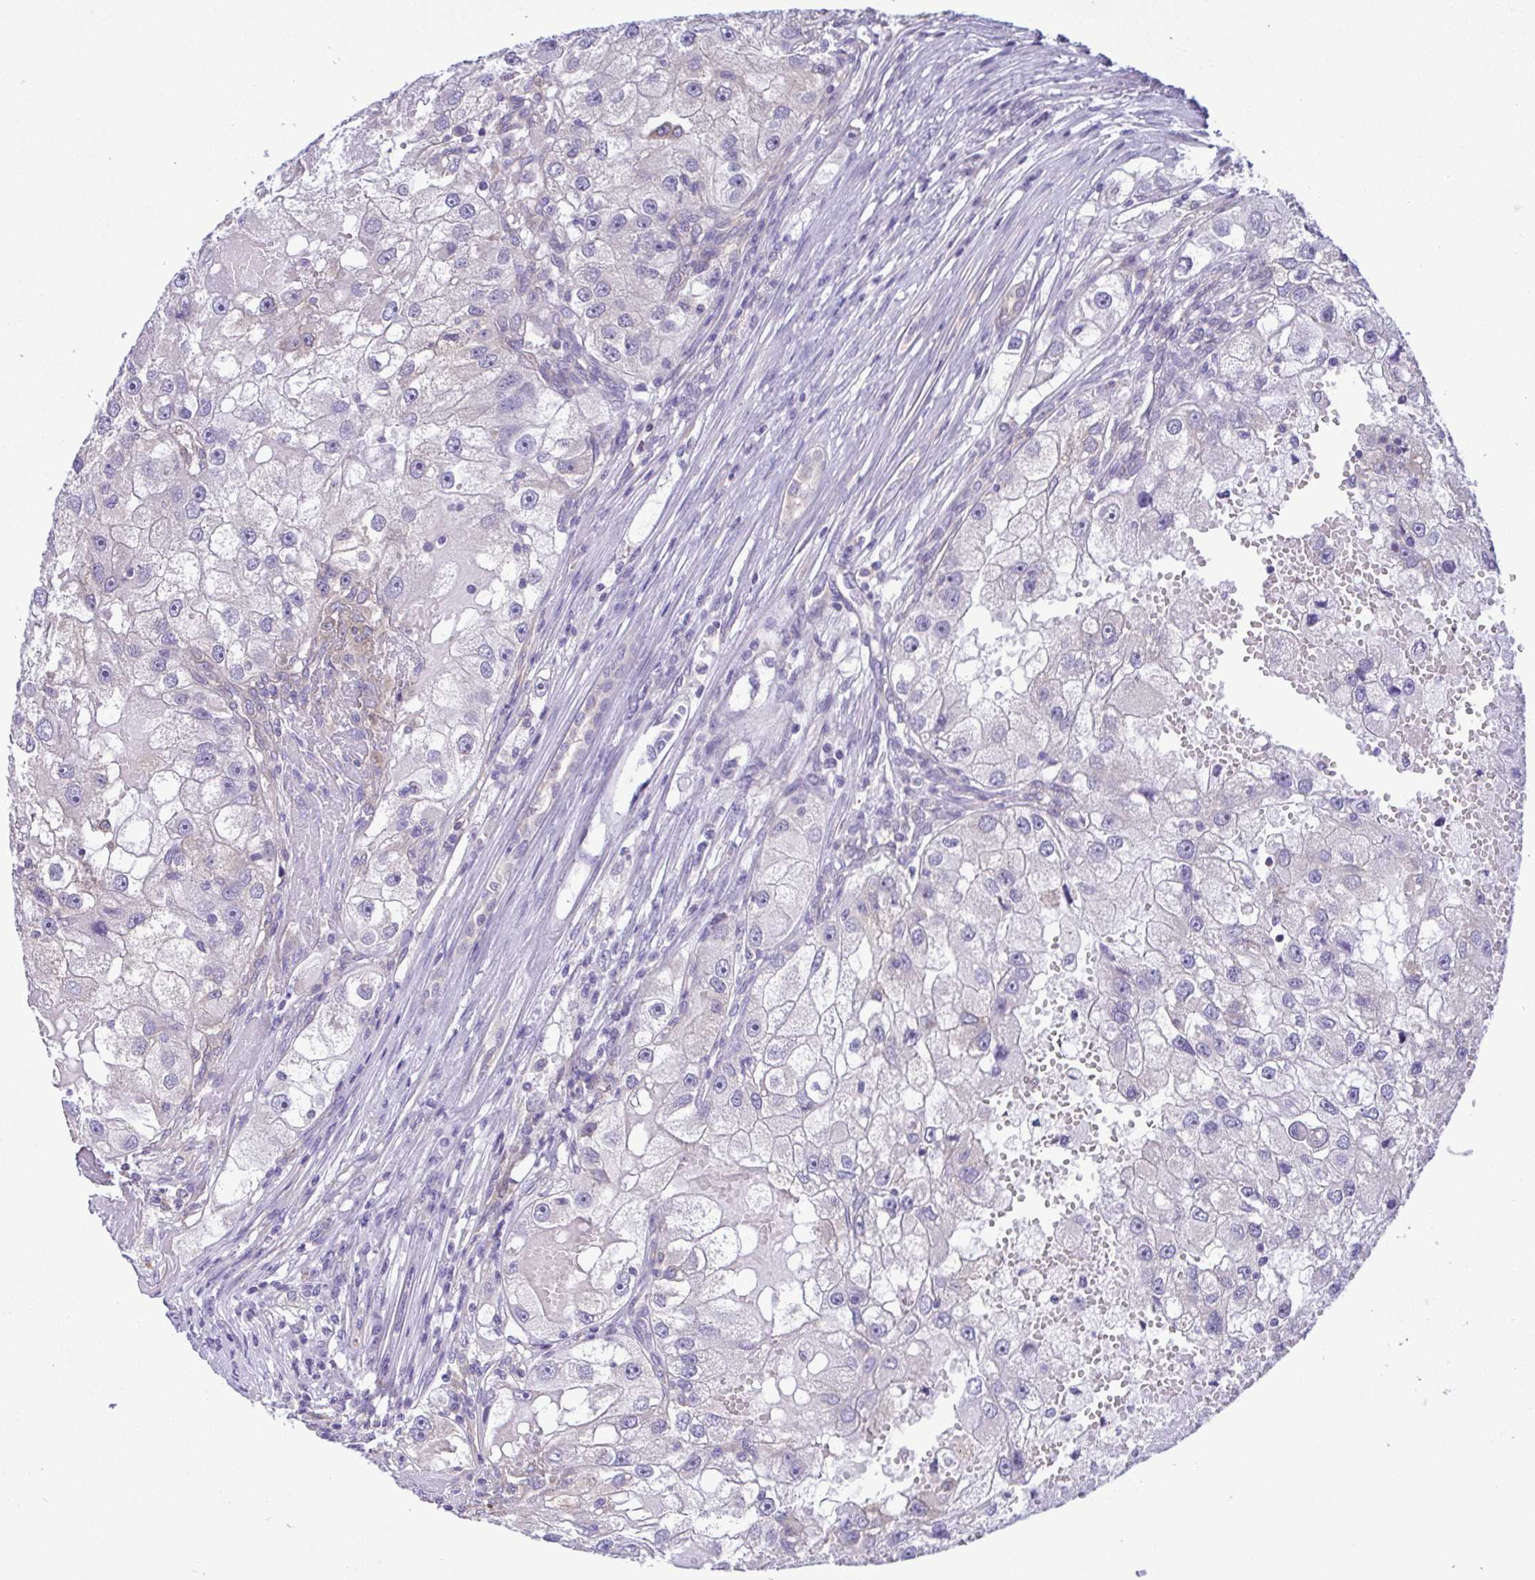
{"staining": {"intensity": "negative", "quantity": "none", "location": "none"}, "tissue": "renal cancer", "cell_type": "Tumor cells", "image_type": "cancer", "snomed": [{"axis": "morphology", "description": "Adenocarcinoma, NOS"}, {"axis": "topography", "description": "Kidney"}], "caption": "Tumor cells show no significant positivity in renal cancer (adenocarcinoma).", "gene": "TNNI3", "patient": {"sex": "male", "age": 63}}